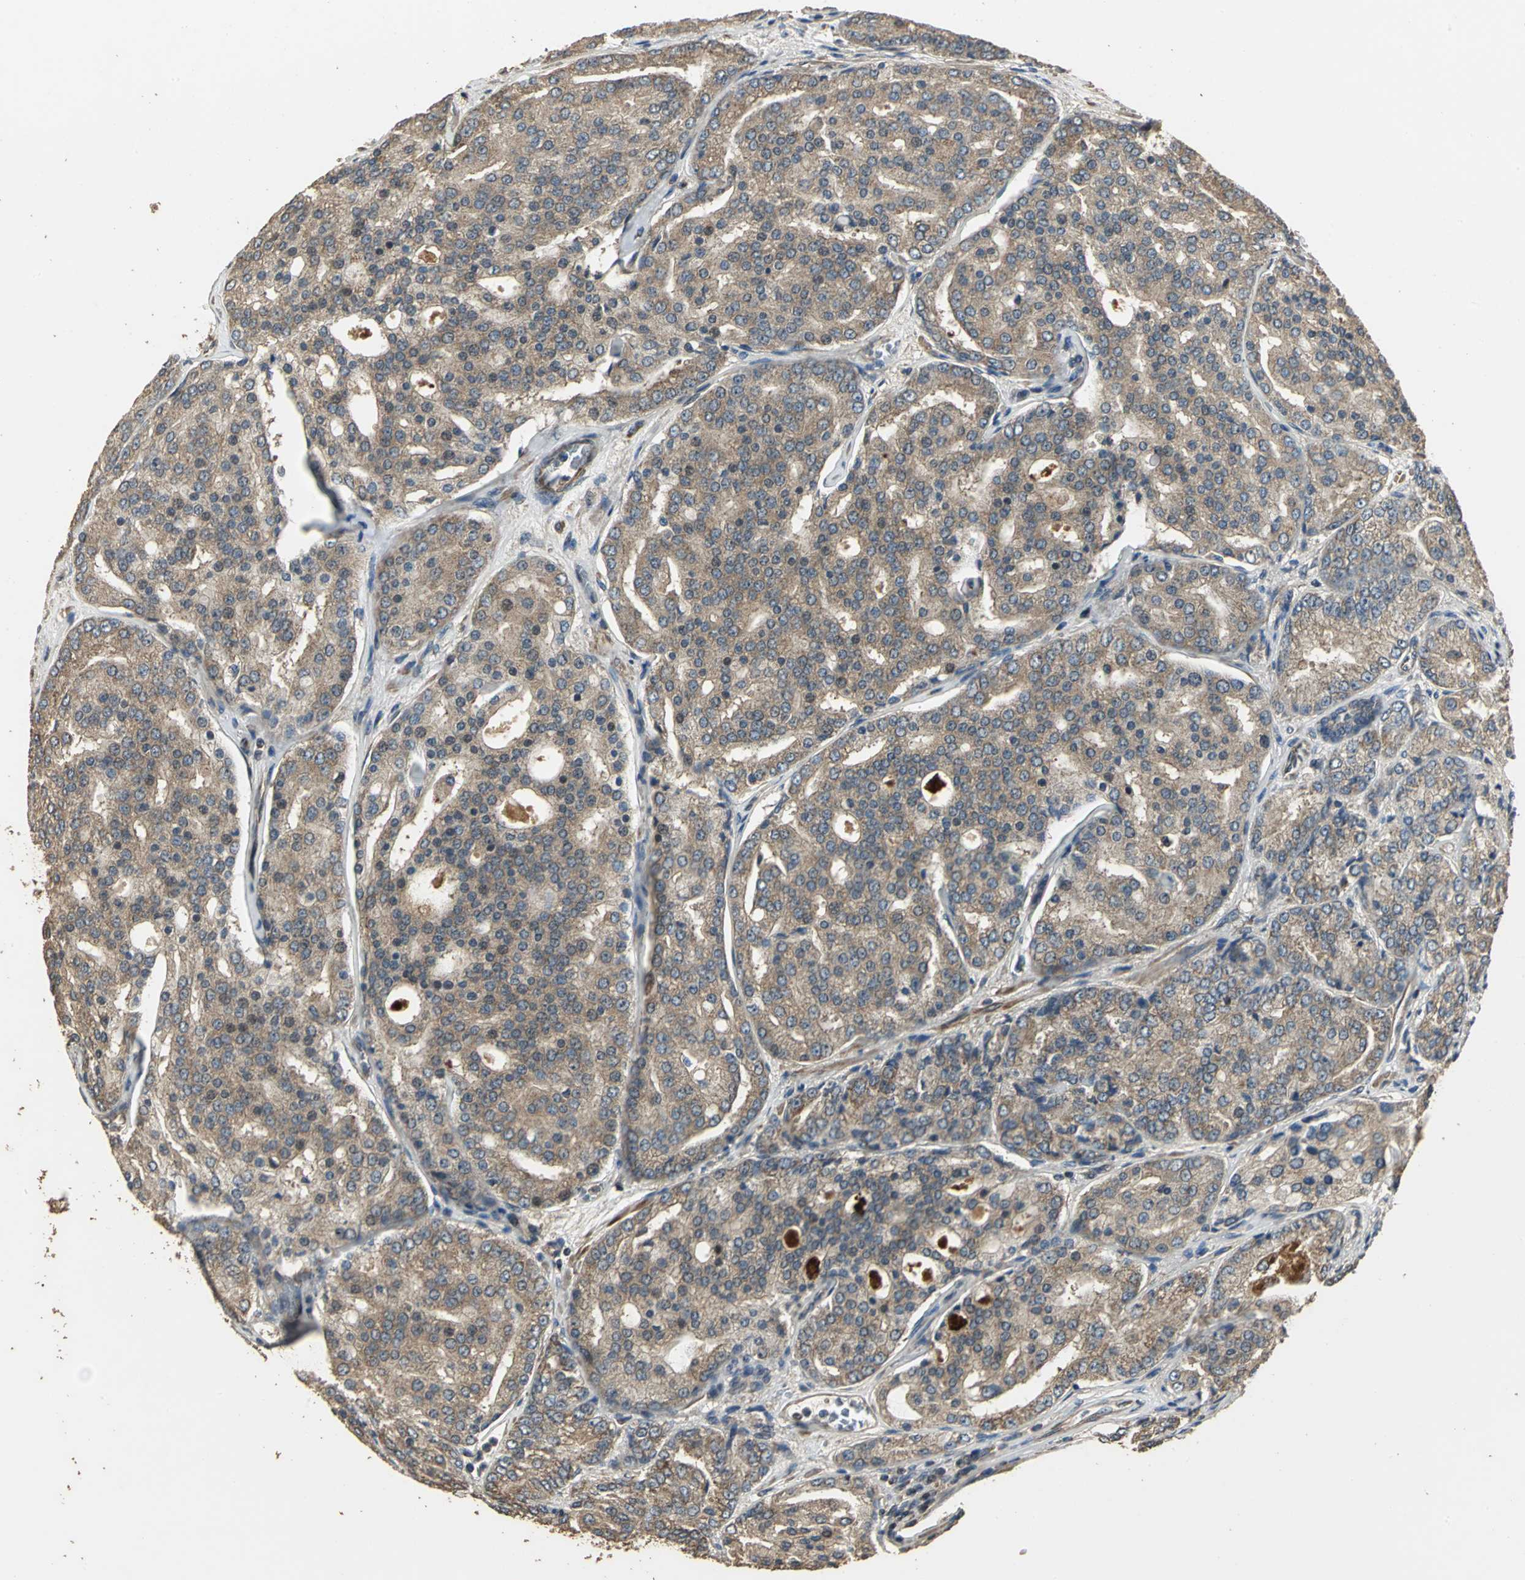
{"staining": {"intensity": "strong", "quantity": ">75%", "location": "cytoplasmic/membranous"}, "tissue": "prostate cancer", "cell_type": "Tumor cells", "image_type": "cancer", "snomed": [{"axis": "morphology", "description": "Adenocarcinoma, High grade"}, {"axis": "topography", "description": "Prostate"}], "caption": "A brown stain shows strong cytoplasmic/membranous expression of a protein in human adenocarcinoma (high-grade) (prostate) tumor cells.", "gene": "KANK1", "patient": {"sex": "male", "age": 64}}